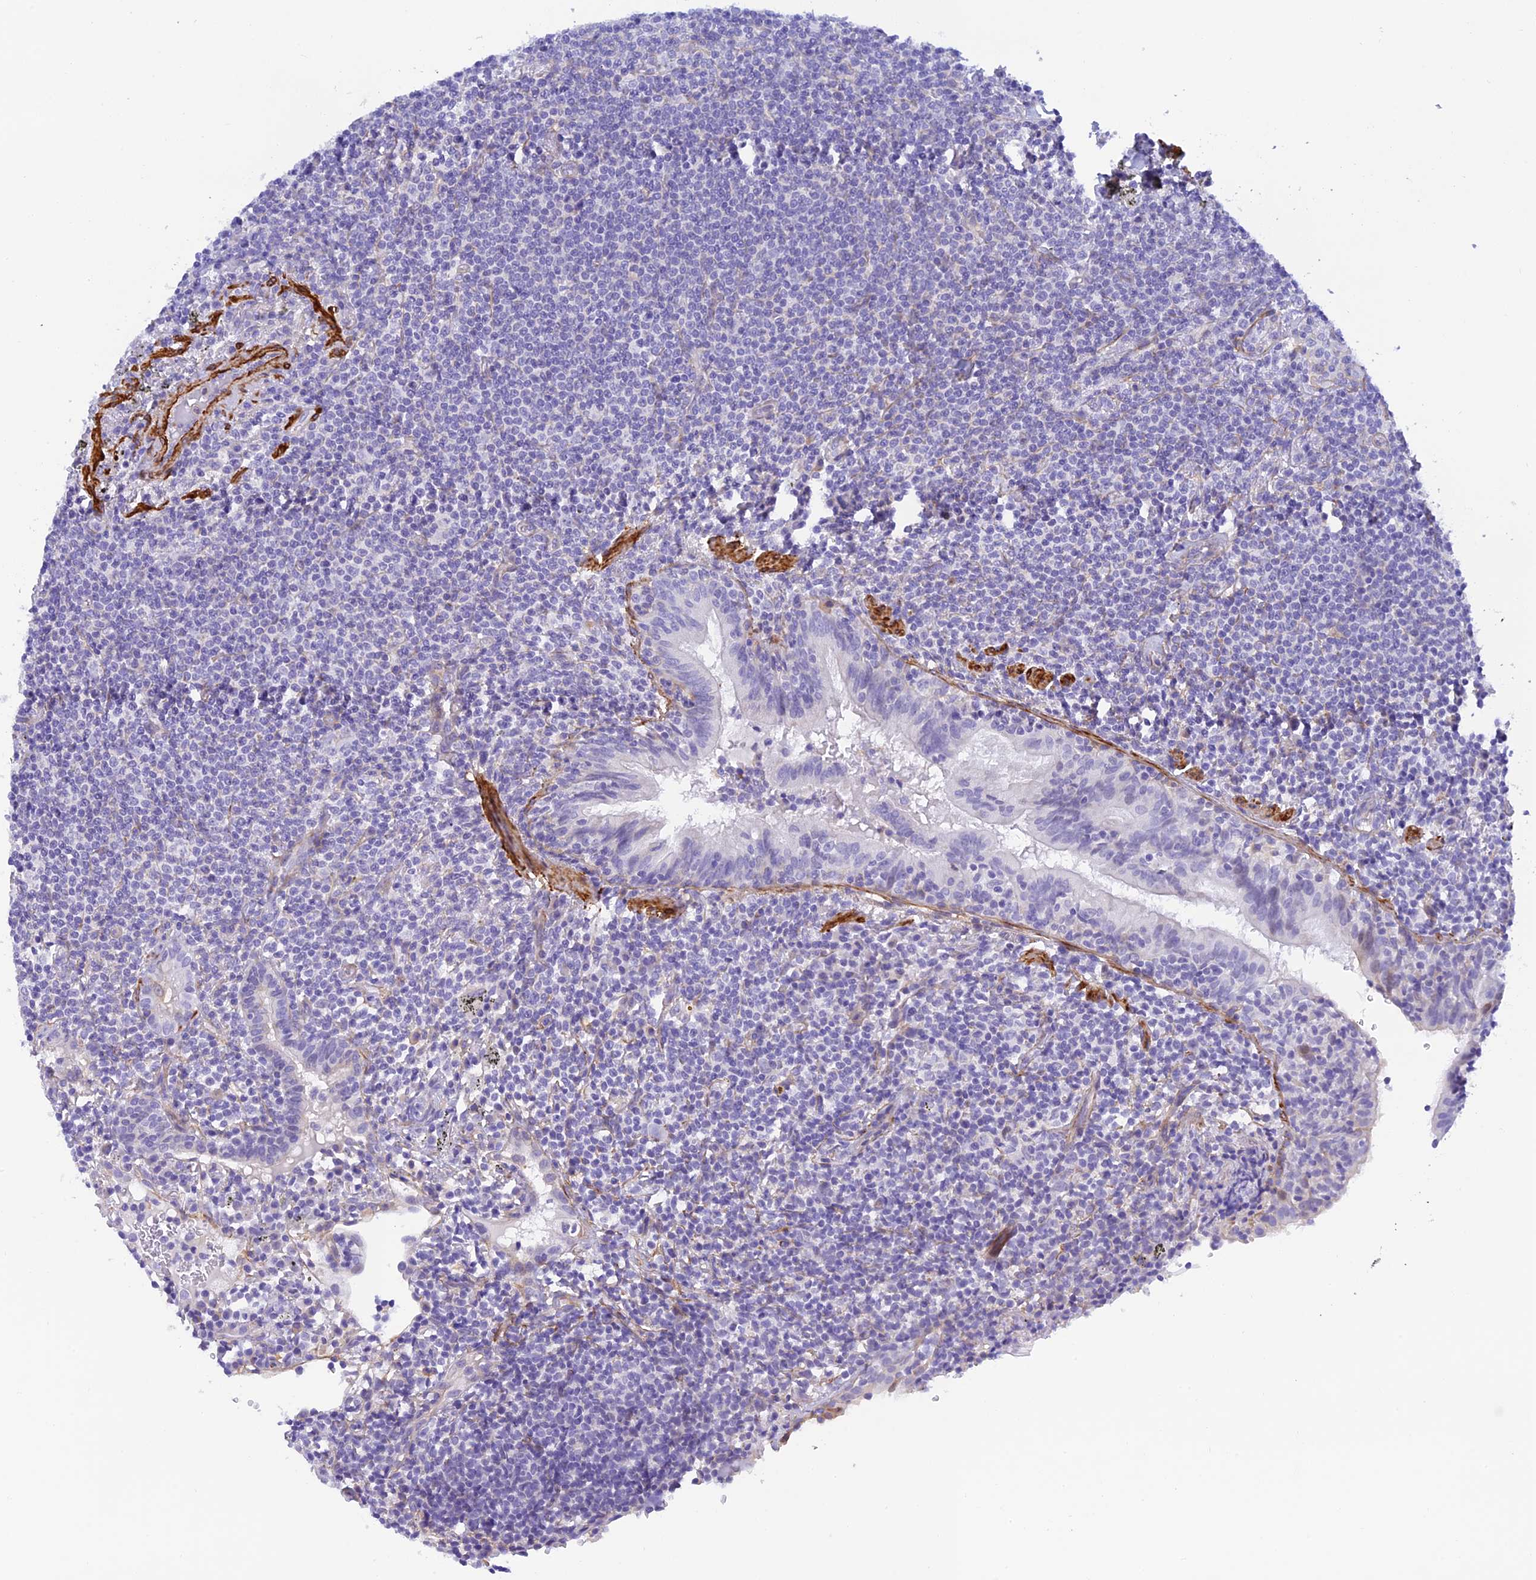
{"staining": {"intensity": "negative", "quantity": "none", "location": "none"}, "tissue": "lymphoma", "cell_type": "Tumor cells", "image_type": "cancer", "snomed": [{"axis": "morphology", "description": "Malignant lymphoma, non-Hodgkin's type, Low grade"}, {"axis": "topography", "description": "Lung"}], "caption": "A high-resolution image shows immunohistochemistry staining of malignant lymphoma, non-Hodgkin's type (low-grade), which demonstrates no significant positivity in tumor cells. (DAB (3,3'-diaminobenzidine) immunohistochemistry (IHC), high magnification).", "gene": "ZDHHC16", "patient": {"sex": "female", "age": 71}}